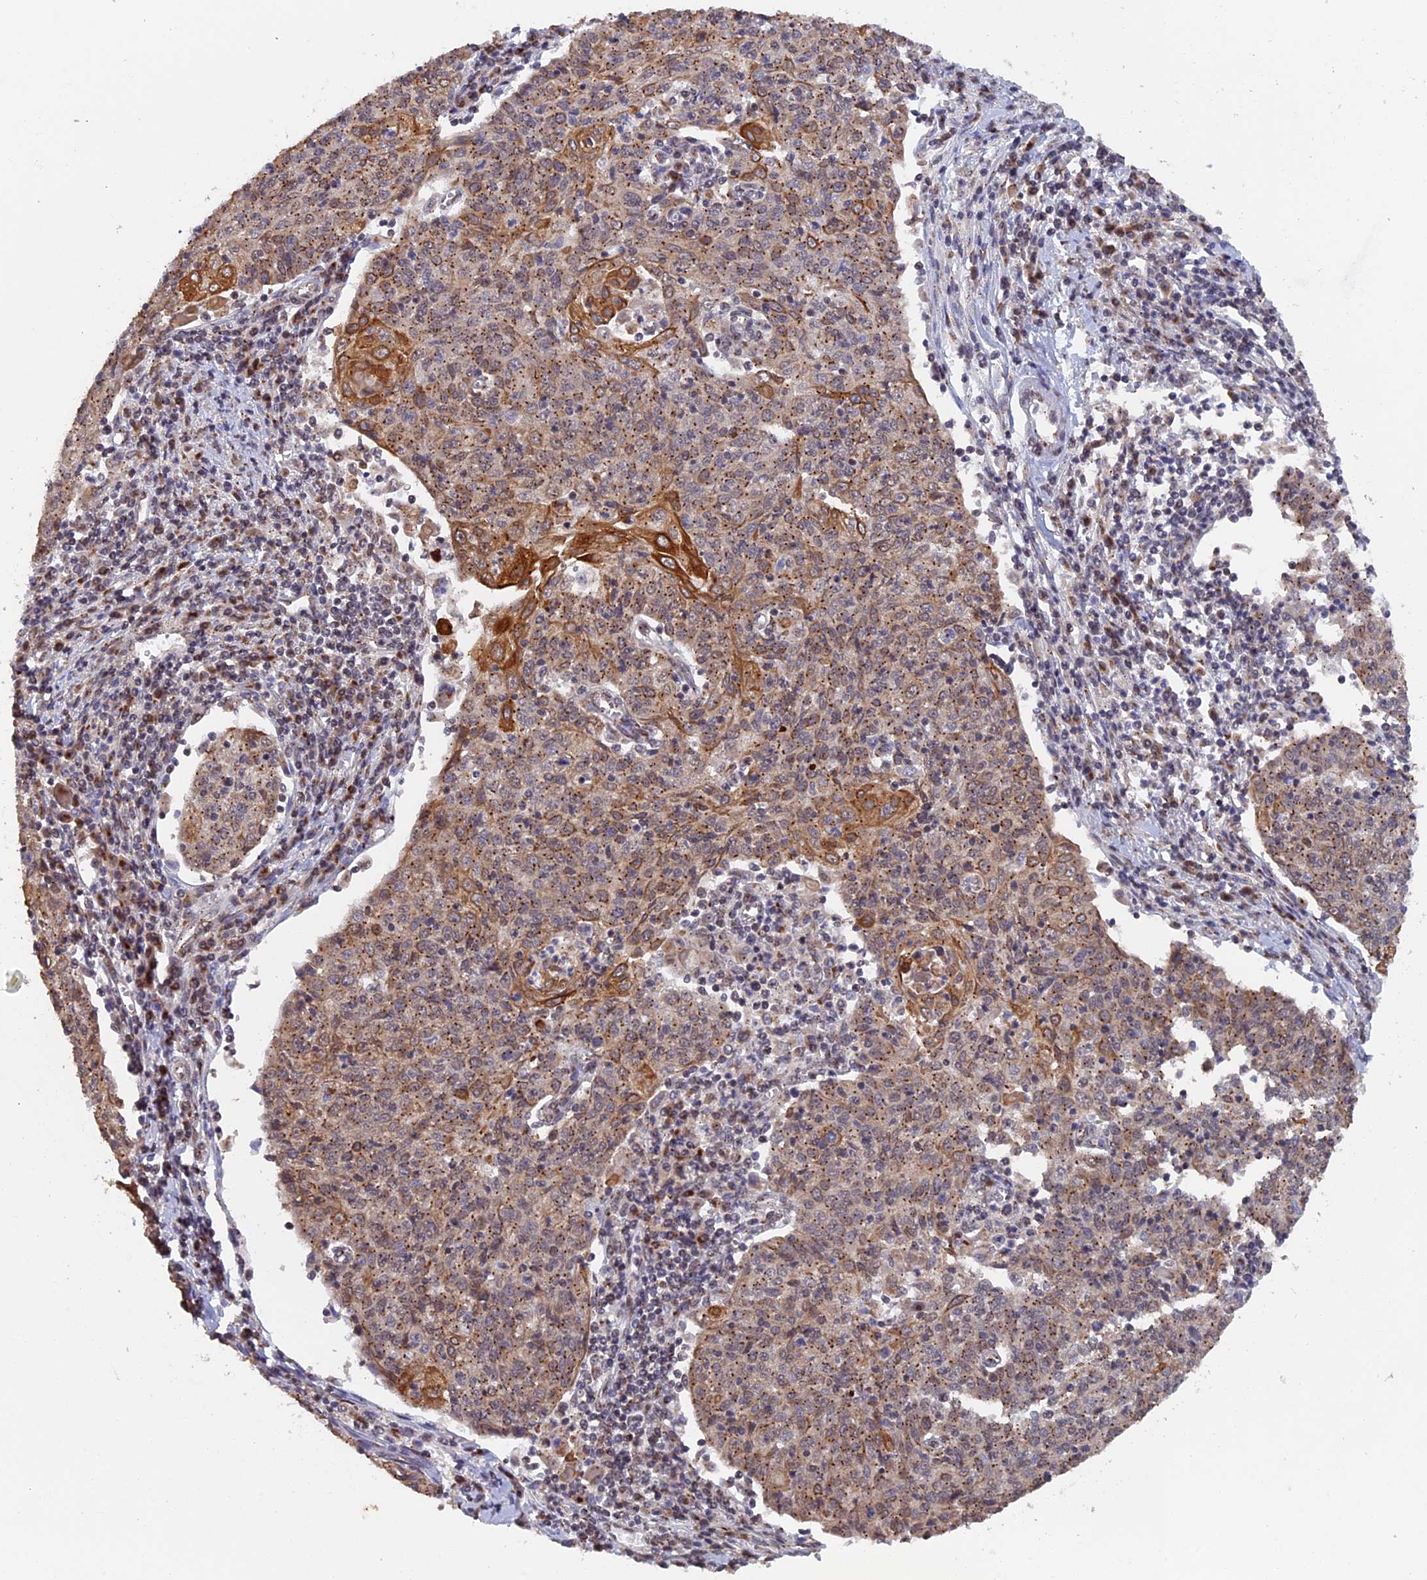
{"staining": {"intensity": "moderate", "quantity": ">75%", "location": "cytoplasmic/membranous"}, "tissue": "cervical cancer", "cell_type": "Tumor cells", "image_type": "cancer", "snomed": [{"axis": "morphology", "description": "Squamous cell carcinoma, NOS"}, {"axis": "topography", "description": "Cervix"}], "caption": "Moderate cytoplasmic/membranous protein positivity is appreciated in approximately >75% of tumor cells in cervical cancer.", "gene": "PIGQ", "patient": {"sex": "female", "age": 48}}